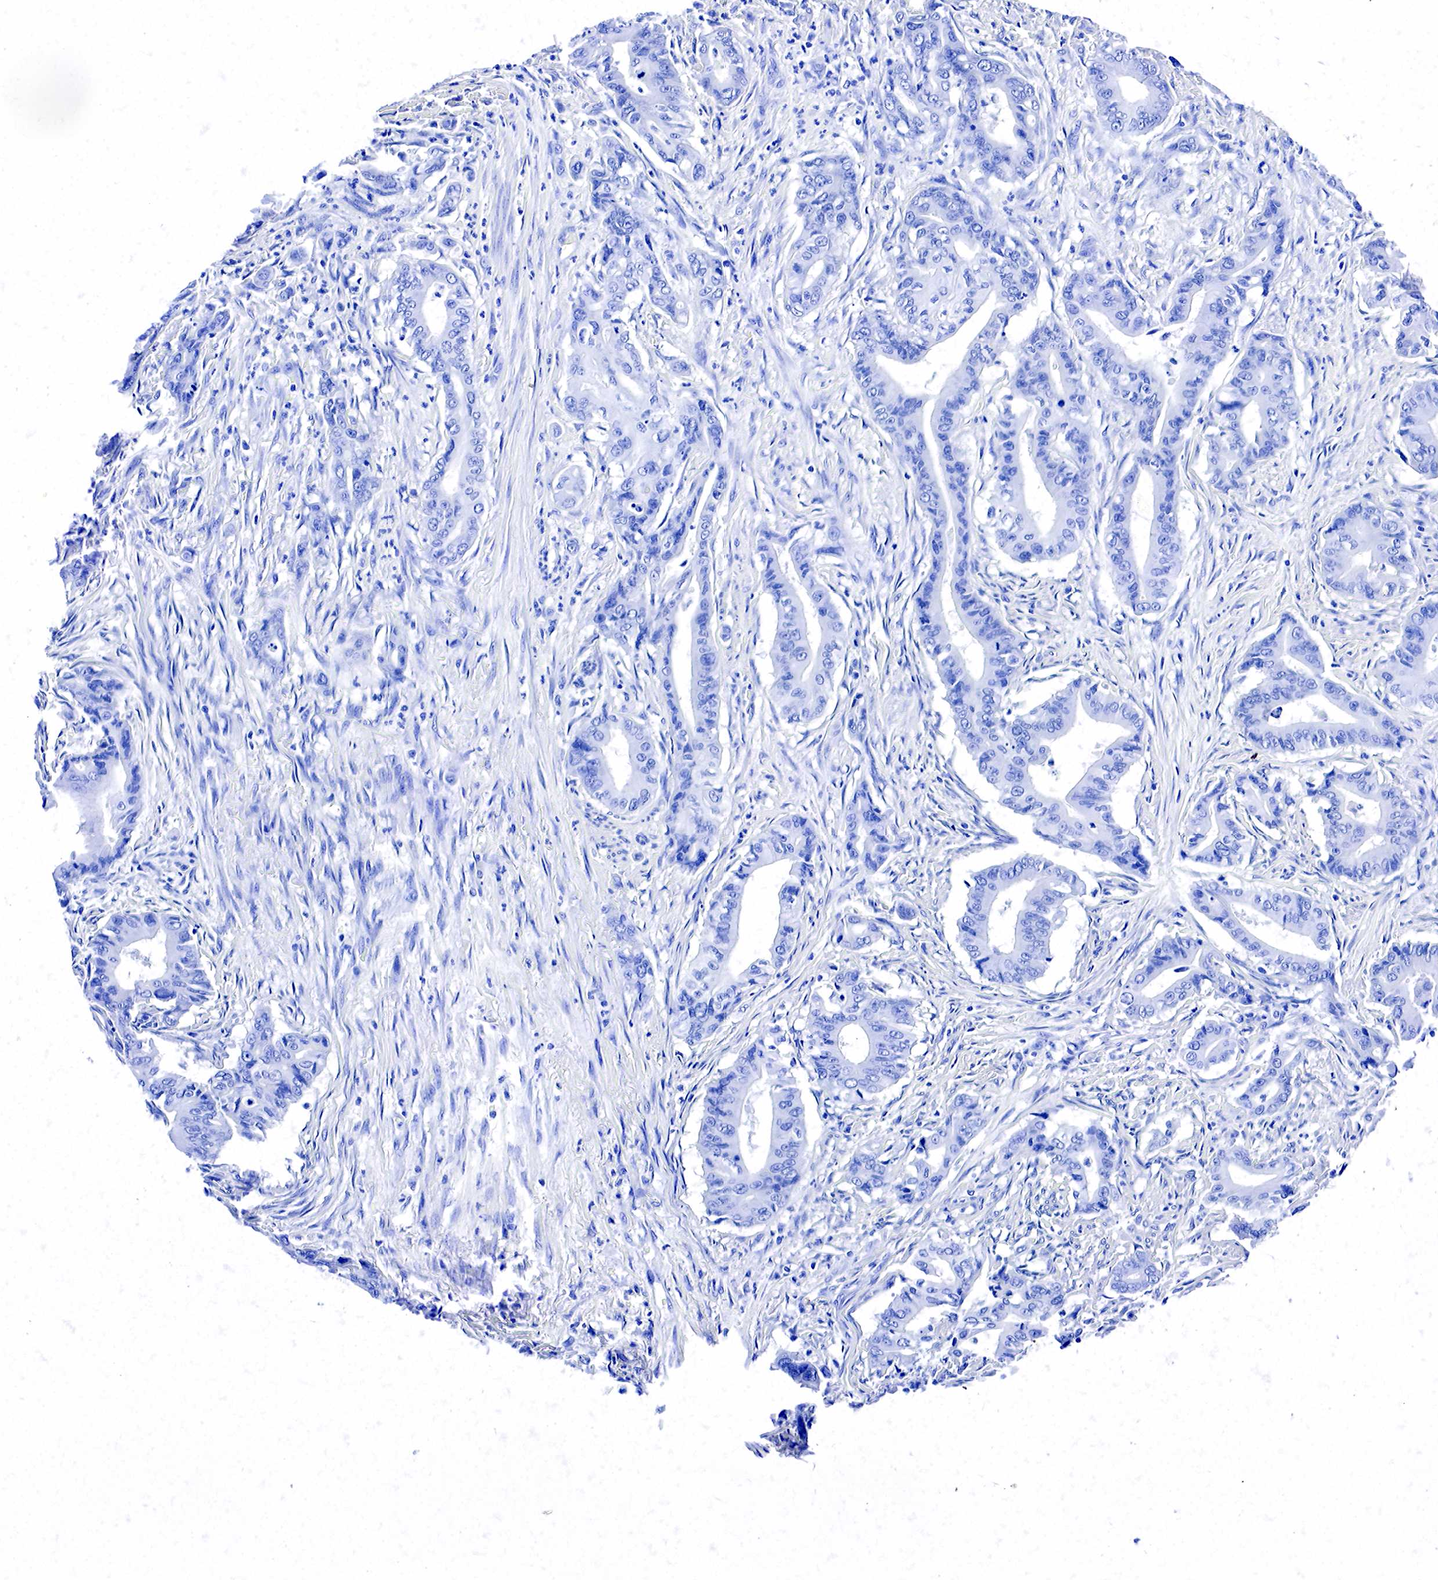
{"staining": {"intensity": "negative", "quantity": "none", "location": "none"}, "tissue": "stomach cancer", "cell_type": "Tumor cells", "image_type": "cancer", "snomed": [{"axis": "morphology", "description": "Adenocarcinoma, NOS"}, {"axis": "topography", "description": "Stomach"}], "caption": "DAB immunohistochemical staining of human stomach cancer exhibits no significant staining in tumor cells.", "gene": "ACP3", "patient": {"sex": "female", "age": 76}}